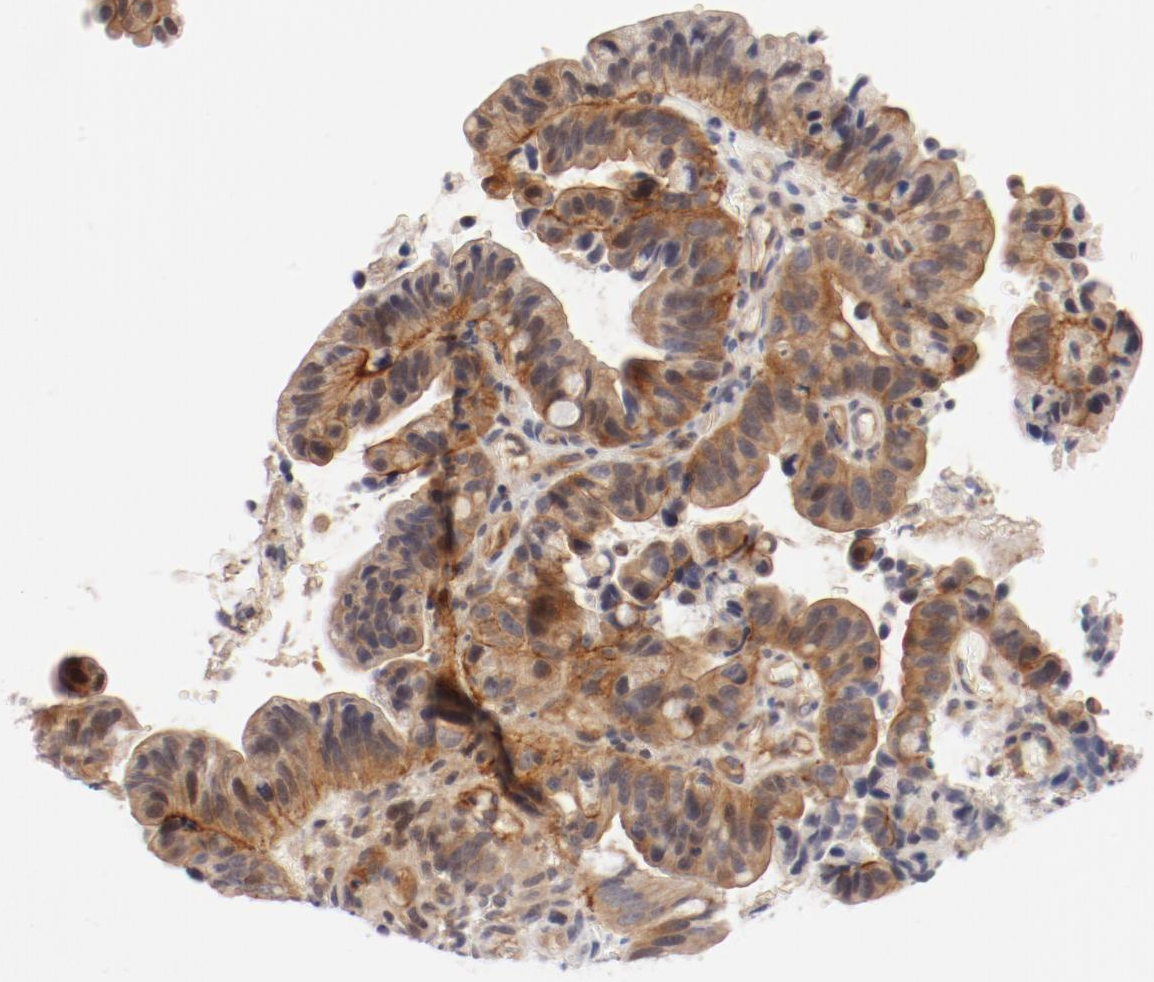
{"staining": {"intensity": "strong", "quantity": ">75%", "location": "cytoplasmic/membranous"}, "tissue": "pancreatic cancer", "cell_type": "Tumor cells", "image_type": "cancer", "snomed": [{"axis": "morphology", "description": "Adenocarcinoma, NOS"}, {"axis": "topography", "description": "Pancreas"}], "caption": "Protein analysis of pancreatic cancer (adenocarcinoma) tissue demonstrates strong cytoplasmic/membranous staining in approximately >75% of tumor cells. (Stains: DAB (3,3'-diaminobenzidine) in brown, nuclei in blue, Microscopy: brightfield microscopy at high magnification).", "gene": "ZNF267", "patient": {"sex": "male", "age": 82}}